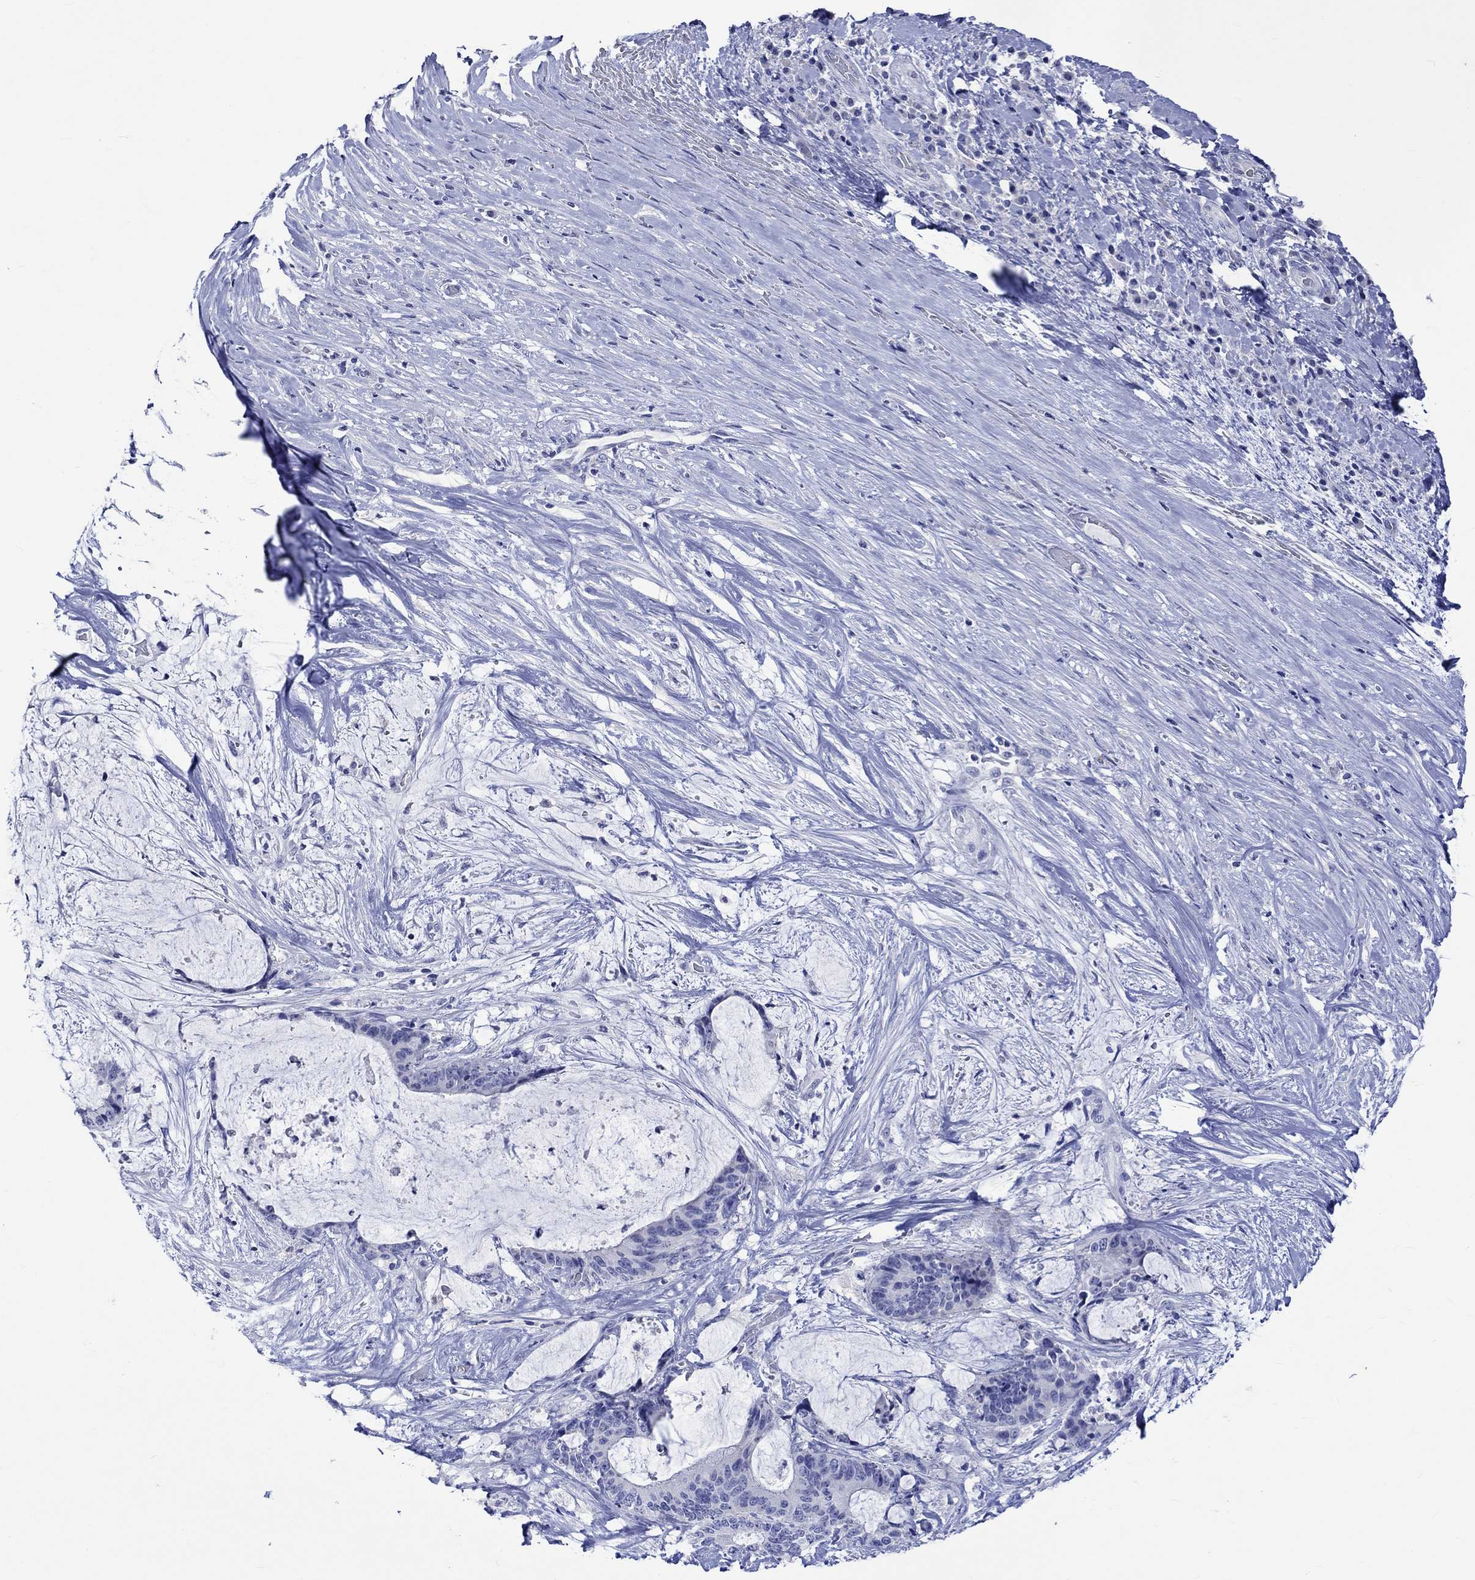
{"staining": {"intensity": "negative", "quantity": "none", "location": "none"}, "tissue": "liver cancer", "cell_type": "Tumor cells", "image_type": "cancer", "snomed": [{"axis": "morphology", "description": "Cholangiocarcinoma"}, {"axis": "topography", "description": "Liver"}], "caption": "A high-resolution histopathology image shows immunohistochemistry staining of liver cancer, which demonstrates no significant expression in tumor cells.", "gene": "KLHL35", "patient": {"sex": "female", "age": 73}}